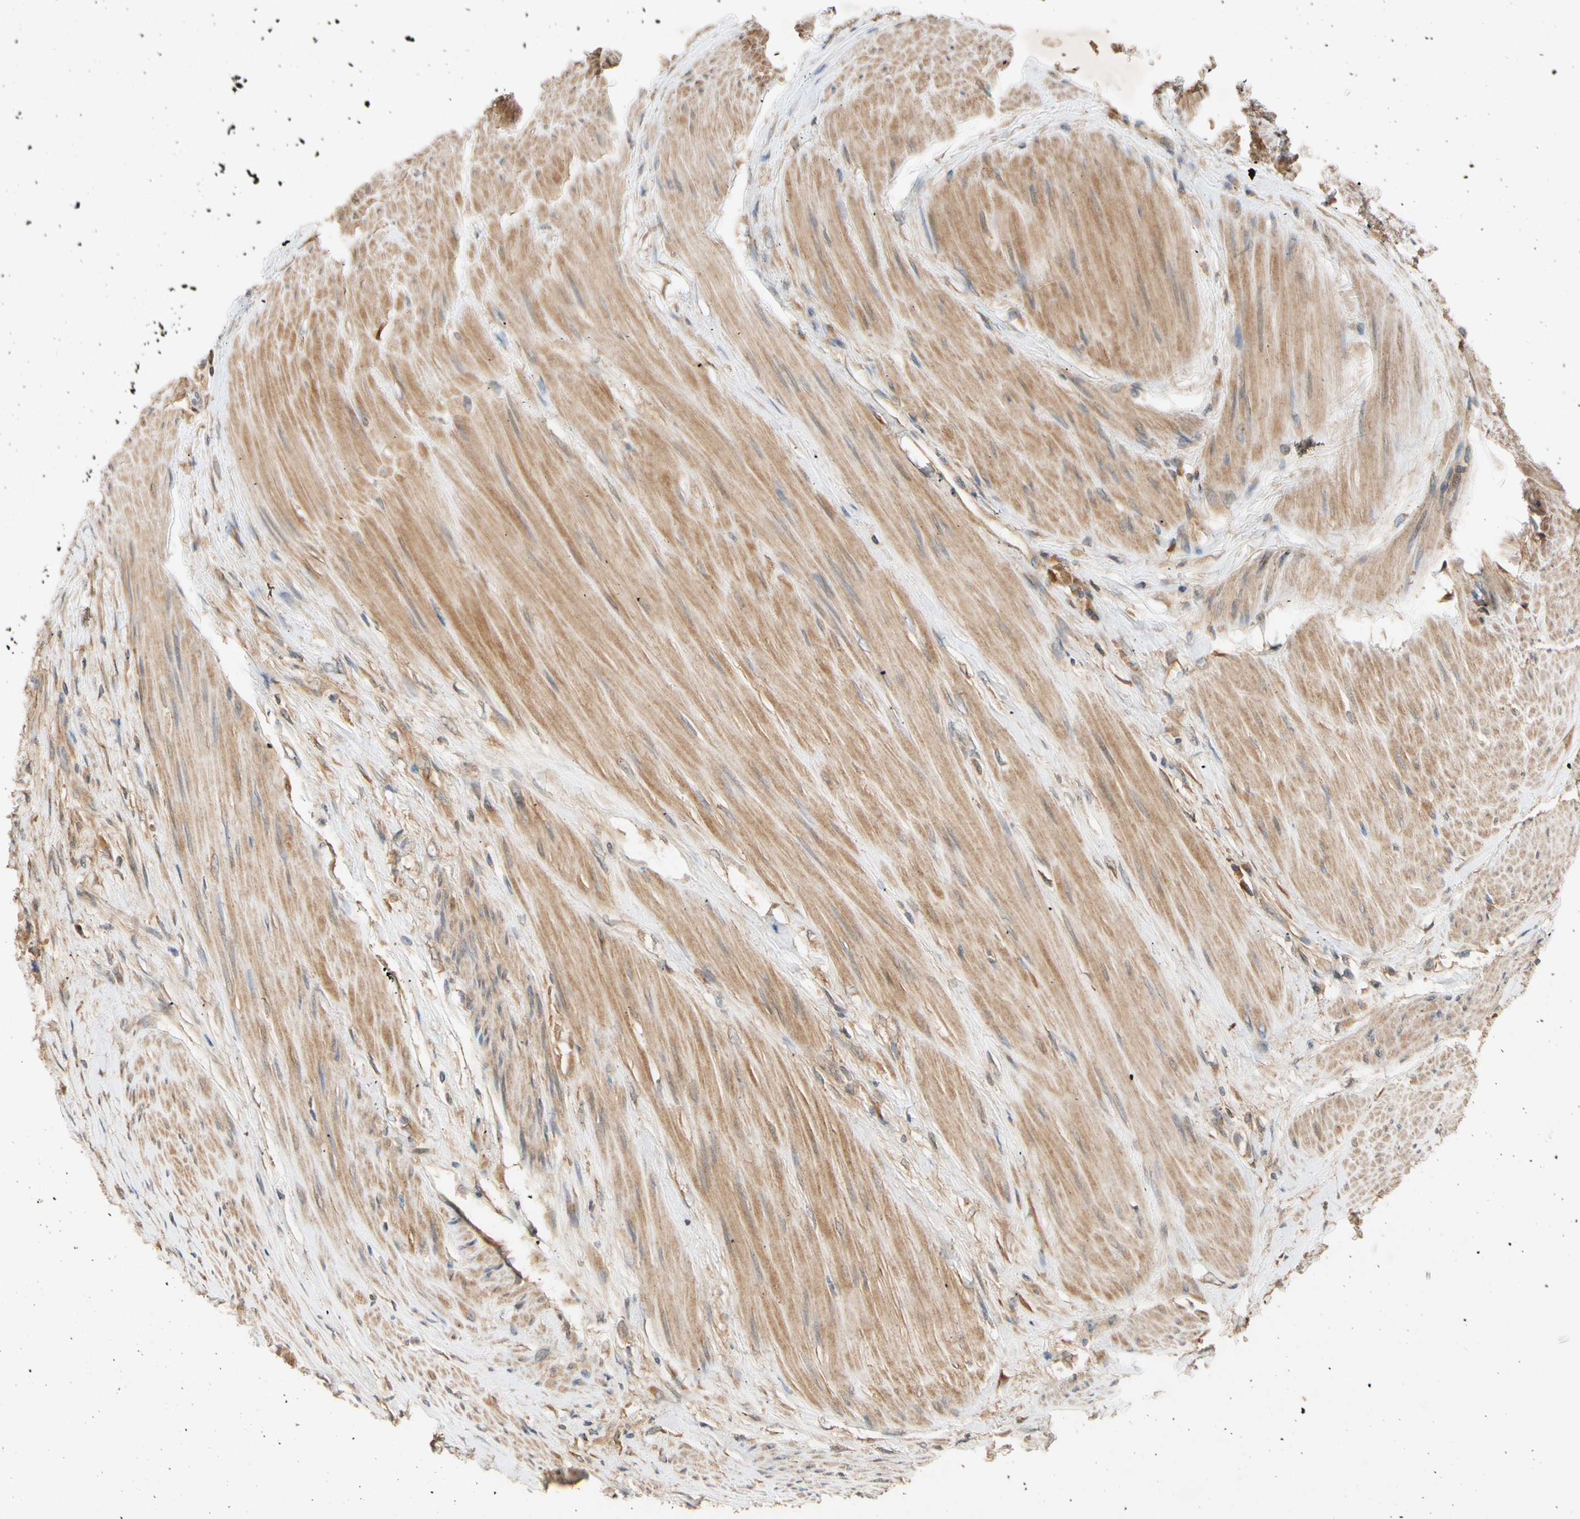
{"staining": {"intensity": "moderate", "quantity": ">75%", "location": "cytoplasmic/membranous"}, "tissue": "colorectal cancer", "cell_type": "Tumor cells", "image_type": "cancer", "snomed": [{"axis": "morphology", "description": "Adenocarcinoma, NOS"}, {"axis": "topography", "description": "Rectum"}], "caption": "Protein staining reveals moderate cytoplasmic/membranous staining in about >75% of tumor cells in colorectal cancer (adenocarcinoma). Nuclei are stained in blue.", "gene": "USP46", "patient": {"sex": "male", "age": 63}}